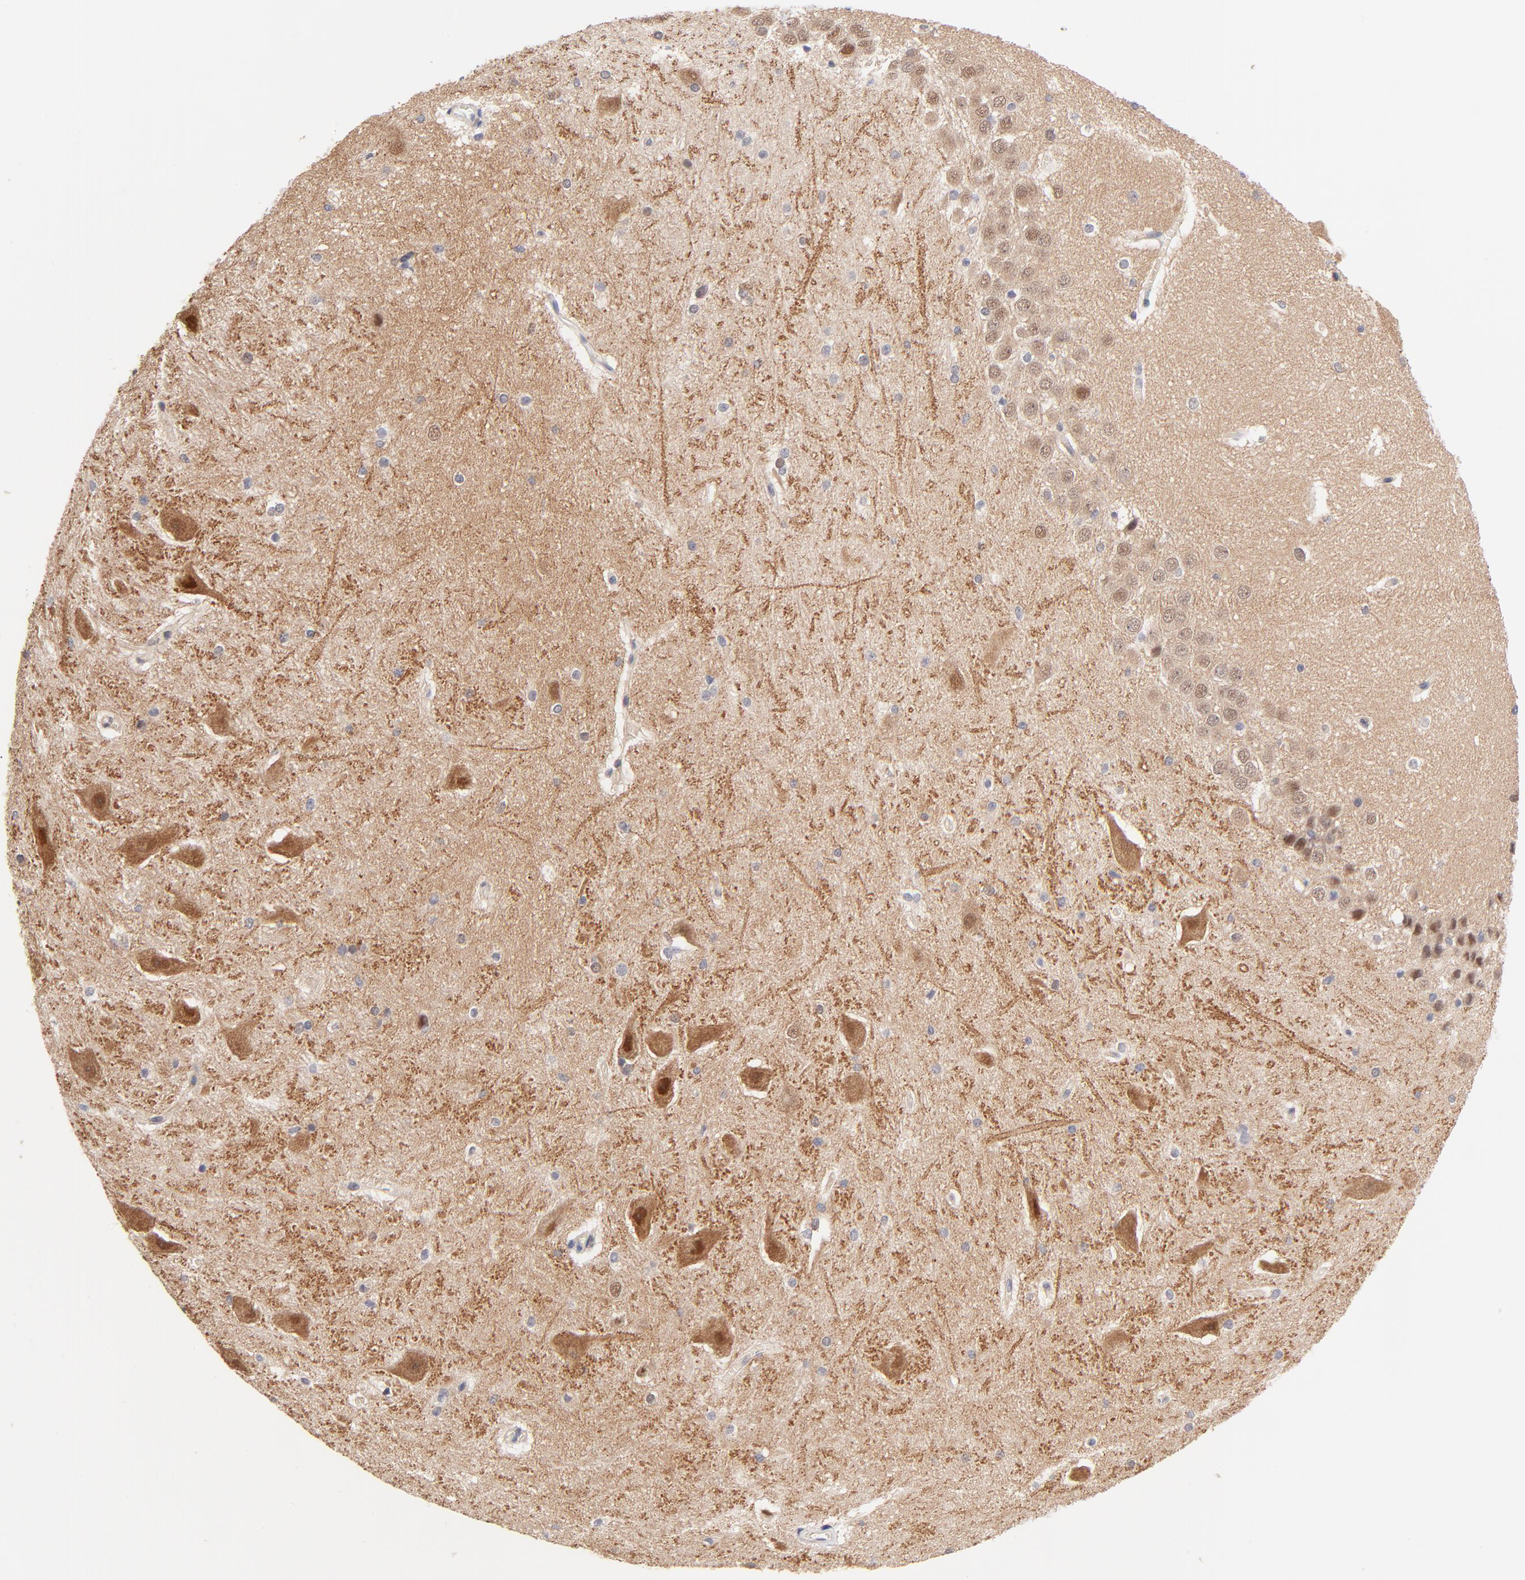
{"staining": {"intensity": "moderate", "quantity": "25%-75%", "location": "cytoplasmic/membranous,nuclear"}, "tissue": "hippocampus", "cell_type": "Glial cells", "image_type": "normal", "snomed": [{"axis": "morphology", "description": "Normal tissue, NOS"}, {"axis": "topography", "description": "Hippocampus"}], "caption": "This histopathology image shows IHC staining of benign hippocampus, with medium moderate cytoplasmic/membranous,nuclear expression in approximately 25%-75% of glial cells.", "gene": "TXNL1", "patient": {"sex": "female", "age": 19}}